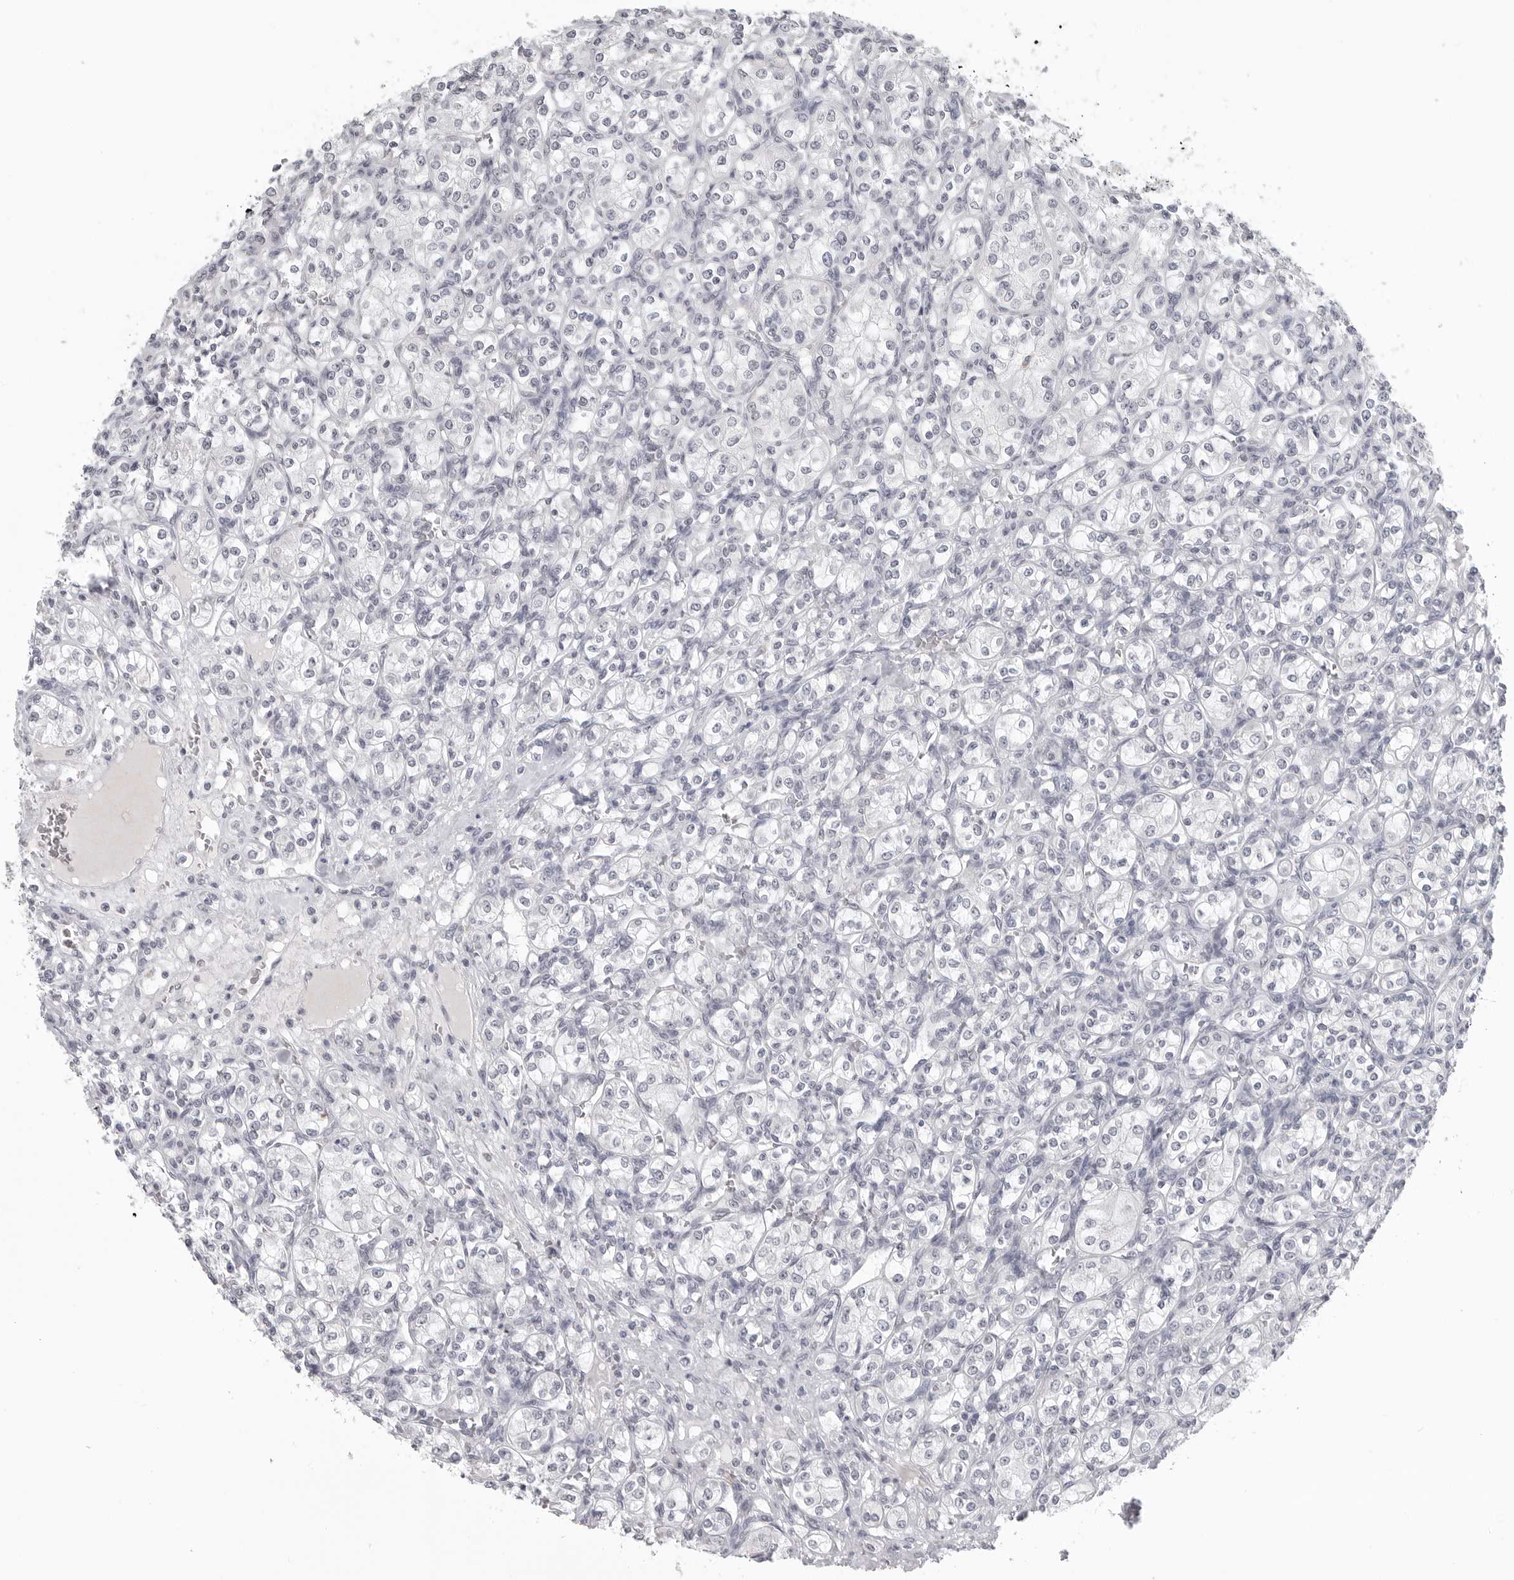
{"staining": {"intensity": "negative", "quantity": "none", "location": "none"}, "tissue": "renal cancer", "cell_type": "Tumor cells", "image_type": "cancer", "snomed": [{"axis": "morphology", "description": "Adenocarcinoma, NOS"}, {"axis": "topography", "description": "Kidney"}], "caption": "High power microscopy image of an immunohistochemistry micrograph of renal adenocarcinoma, revealing no significant staining in tumor cells. (DAB immunohistochemistry (IHC) visualized using brightfield microscopy, high magnification).", "gene": "BPIFA1", "patient": {"sex": "male", "age": 77}}